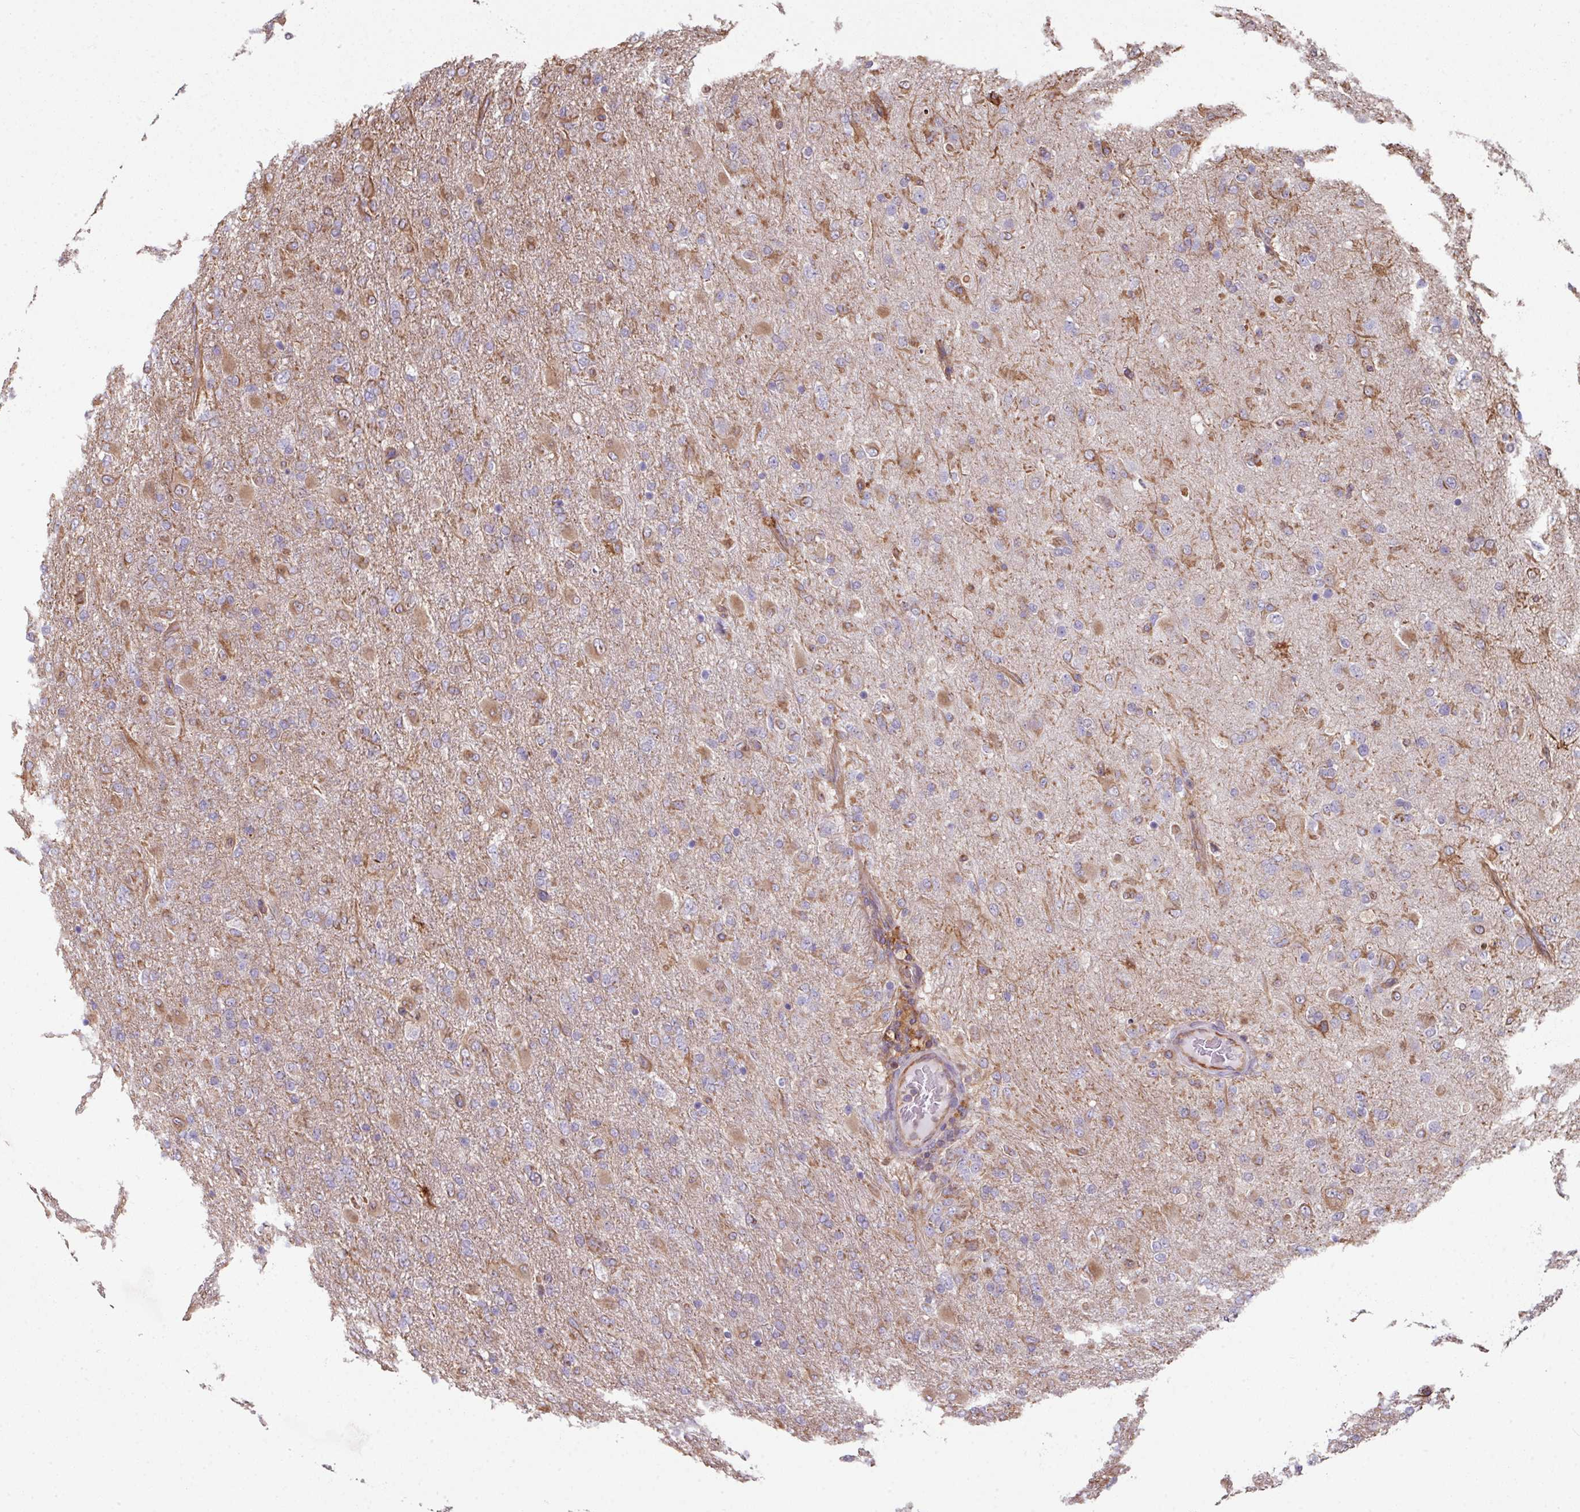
{"staining": {"intensity": "moderate", "quantity": "<25%", "location": "cytoplasmic/membranous"}, "tissue": "glioma", "cell_type": "Tumor cells", "image_type": "cancer", "snomed": [{"axis": "morphology", "description": "Glioma, malignant, Low grade"}, {"axis": "topography", "description": "Brain"}], "caption": "The image exhibits a brown stain indicating the presence of a protein in the cytoplasmic/membranous of tumor cells in glioma.", "gene": "ANO9", "patient": {"sex": "male", "age": 65}}